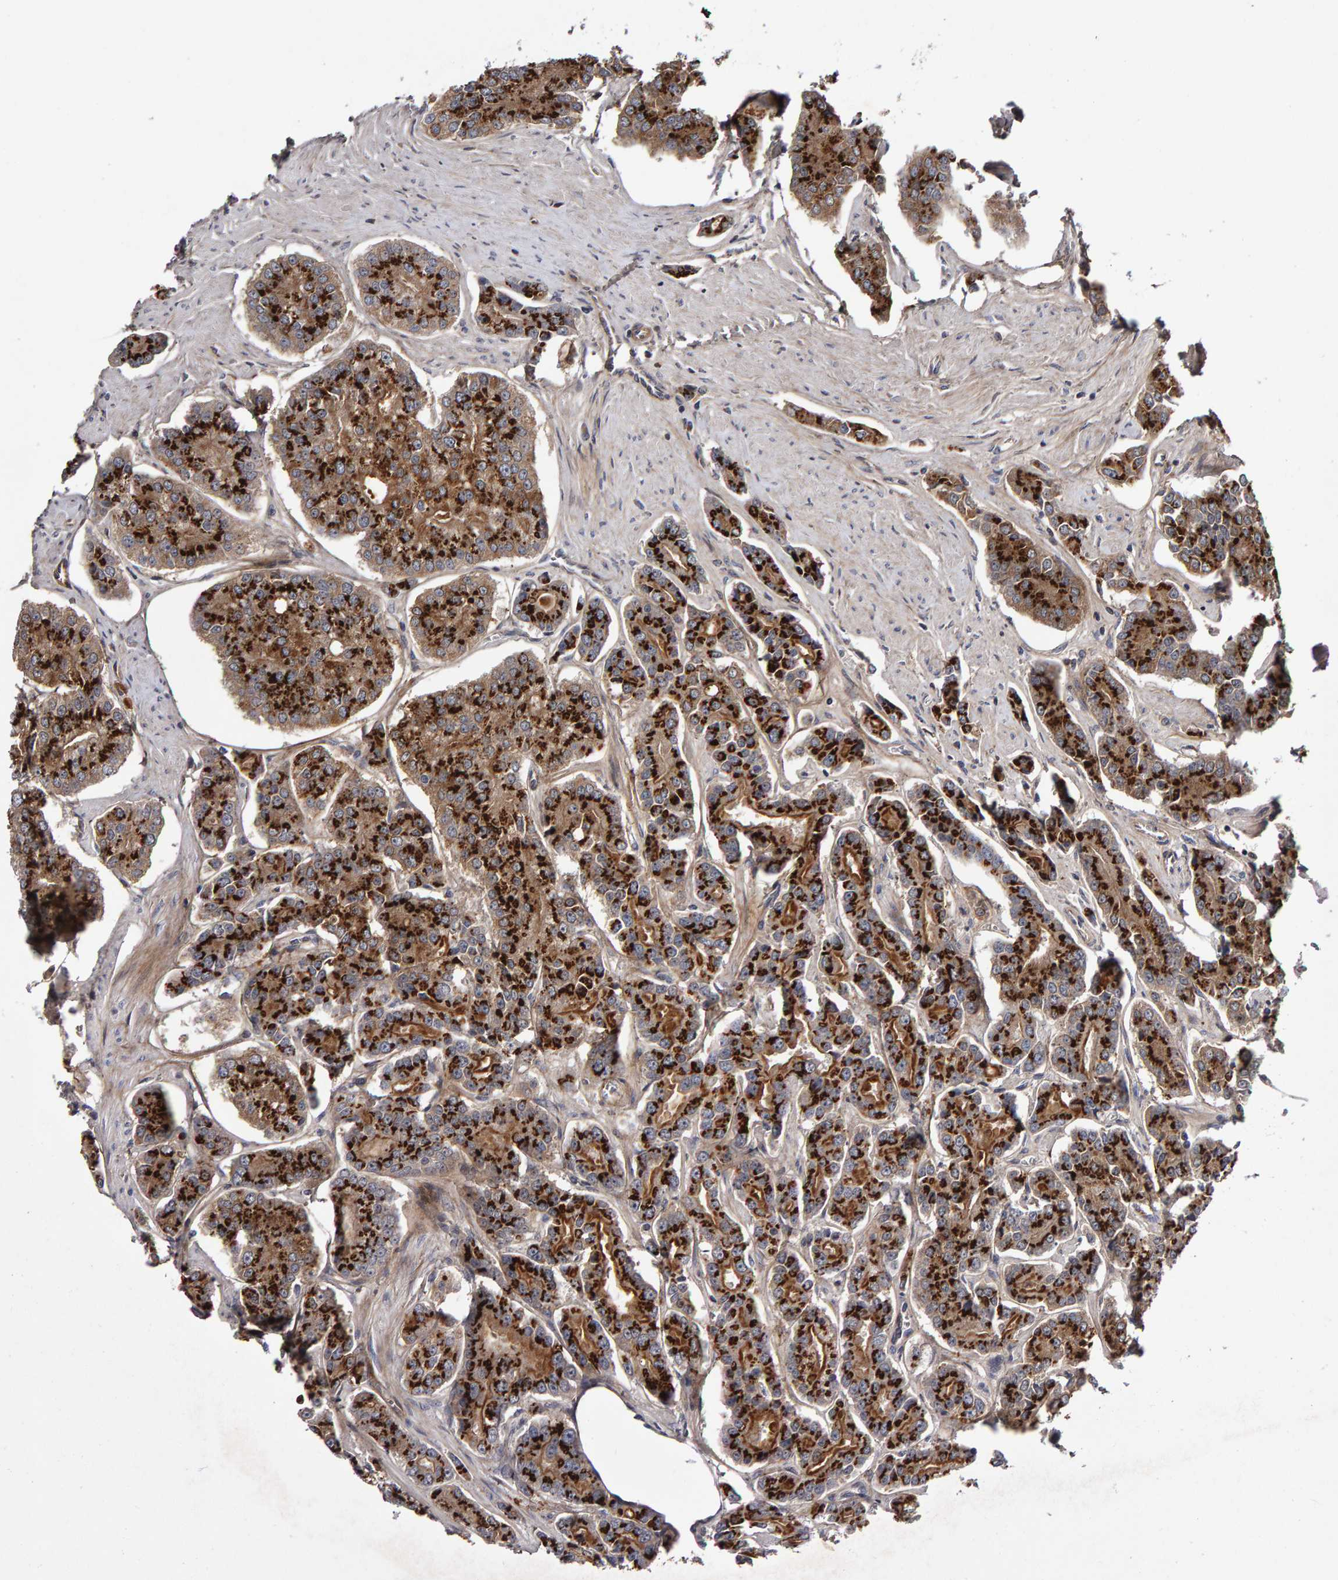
{"staining": {"intensity": "strong", "quantity": ">75%", "location": "cytoplasmic/membranous"}, "tissue": "prostate cancer", "cell_type": "Tumor cells", "image_type": "cancer", "snomed": [{"axis": "morphology", "description": "Adenocarcinoma, High grade"}, {"axis": "topography", "description": "Prostate"}], "caption": "Strong cytoplasmic/membranous staining is appreciated in approximately >75% of tumor cells in prostate high-grade adenocarcinoma. The staining was performed using DAB (3,3'-diaminobenzidine), with brown indicating positive protein expression. Nuclei are stained blue with hematoxylin.", "gene": "CANT1", "patient": {"sex": "male", "age": 71}}